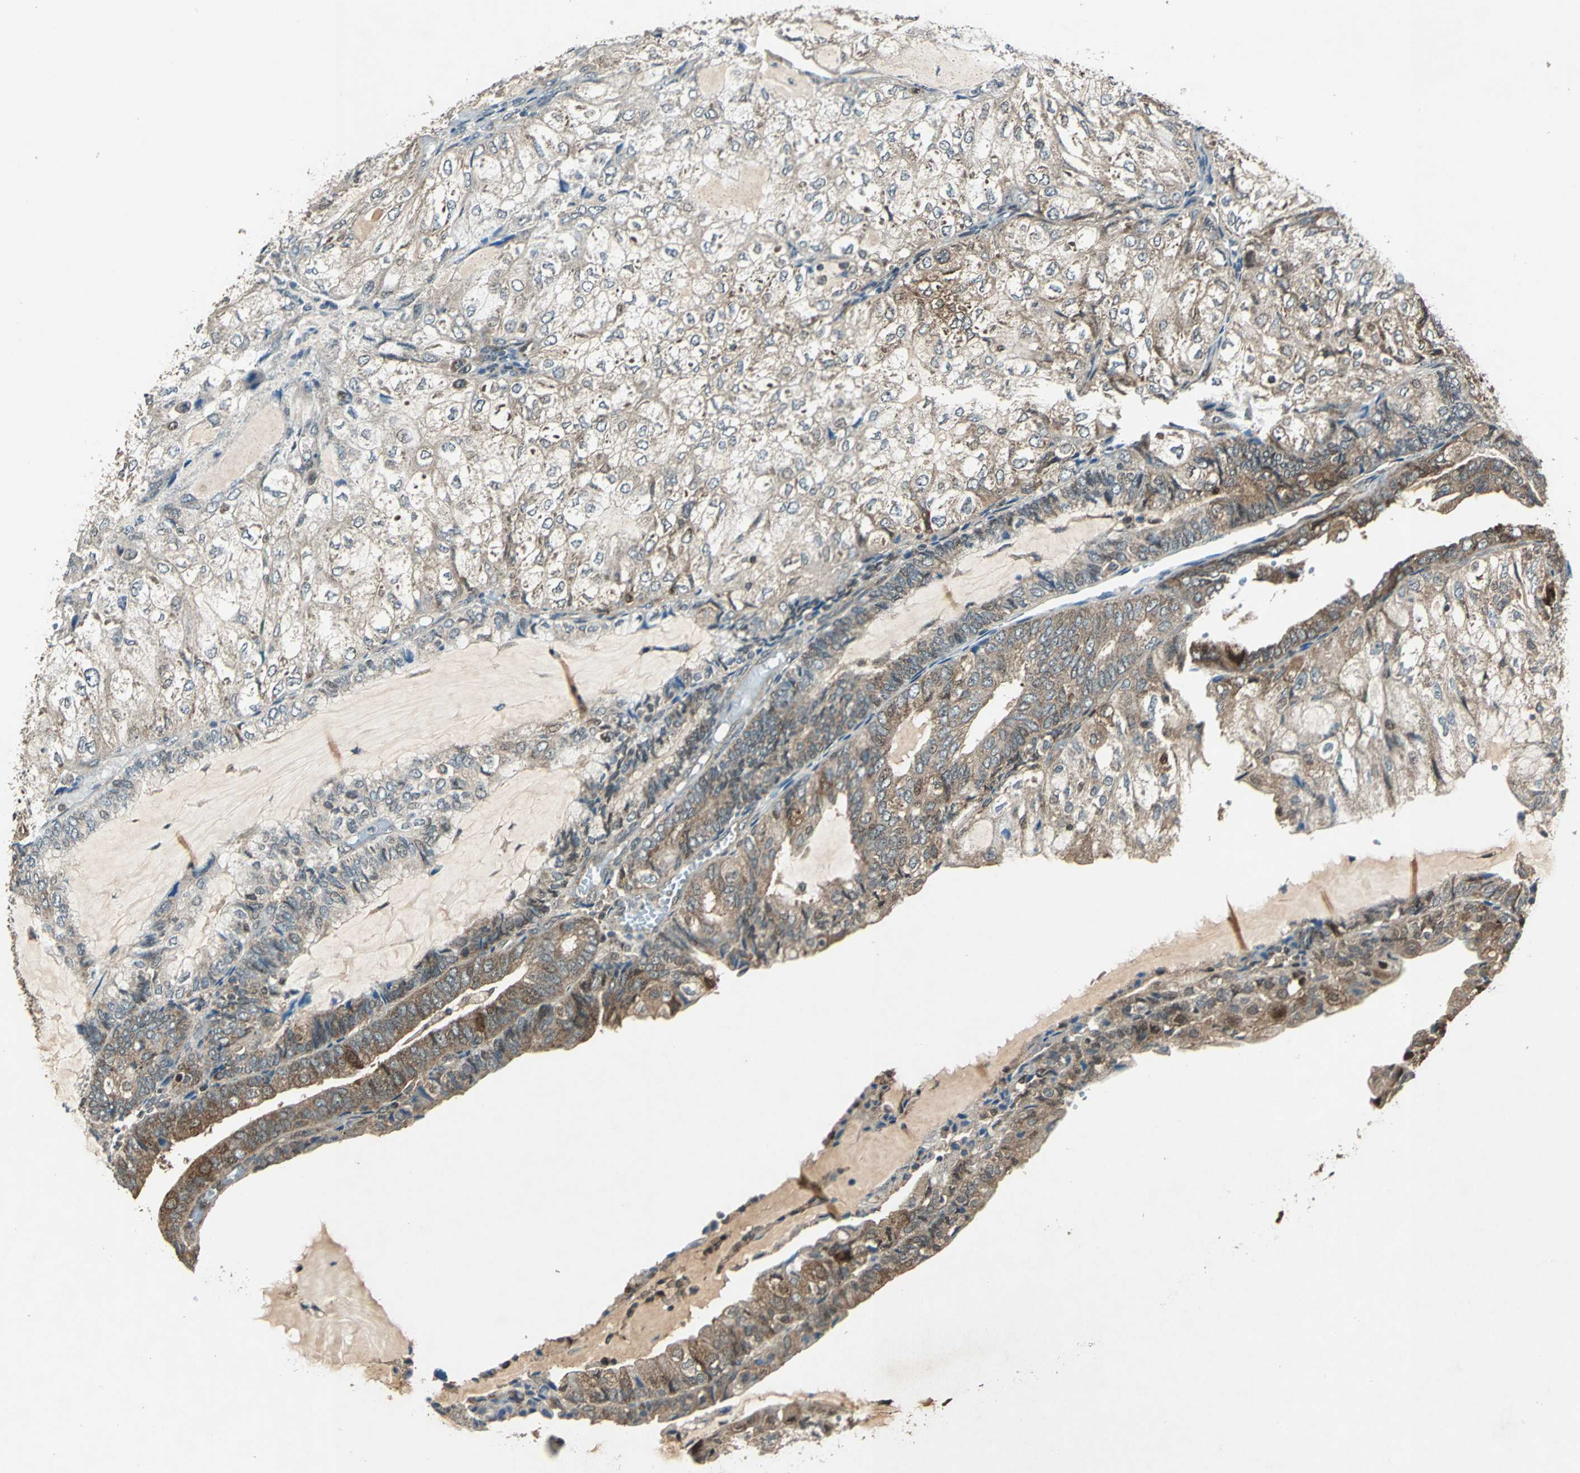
{"staining": {"intensity": "moderate", "quantity": "<25%", "location": "cytoplasmic/membranous"}, "tissue": "endometrial cancer", "cell_type": "Tumor cells", "image_type": "cancer", "snomed": [{"axis": "morphology", "description": "Adenocarcinoma, NOS"}, {"axis": "topography", "description": "Endometrium"}], "caption": "Tumor cells exhibit low levels of moderate cytoplasmic/membranous staining in approximately <25% of cells in human endometrial cancer.", "gene": "AHSA1", "patient": {"sex": "female", "age": 81}}